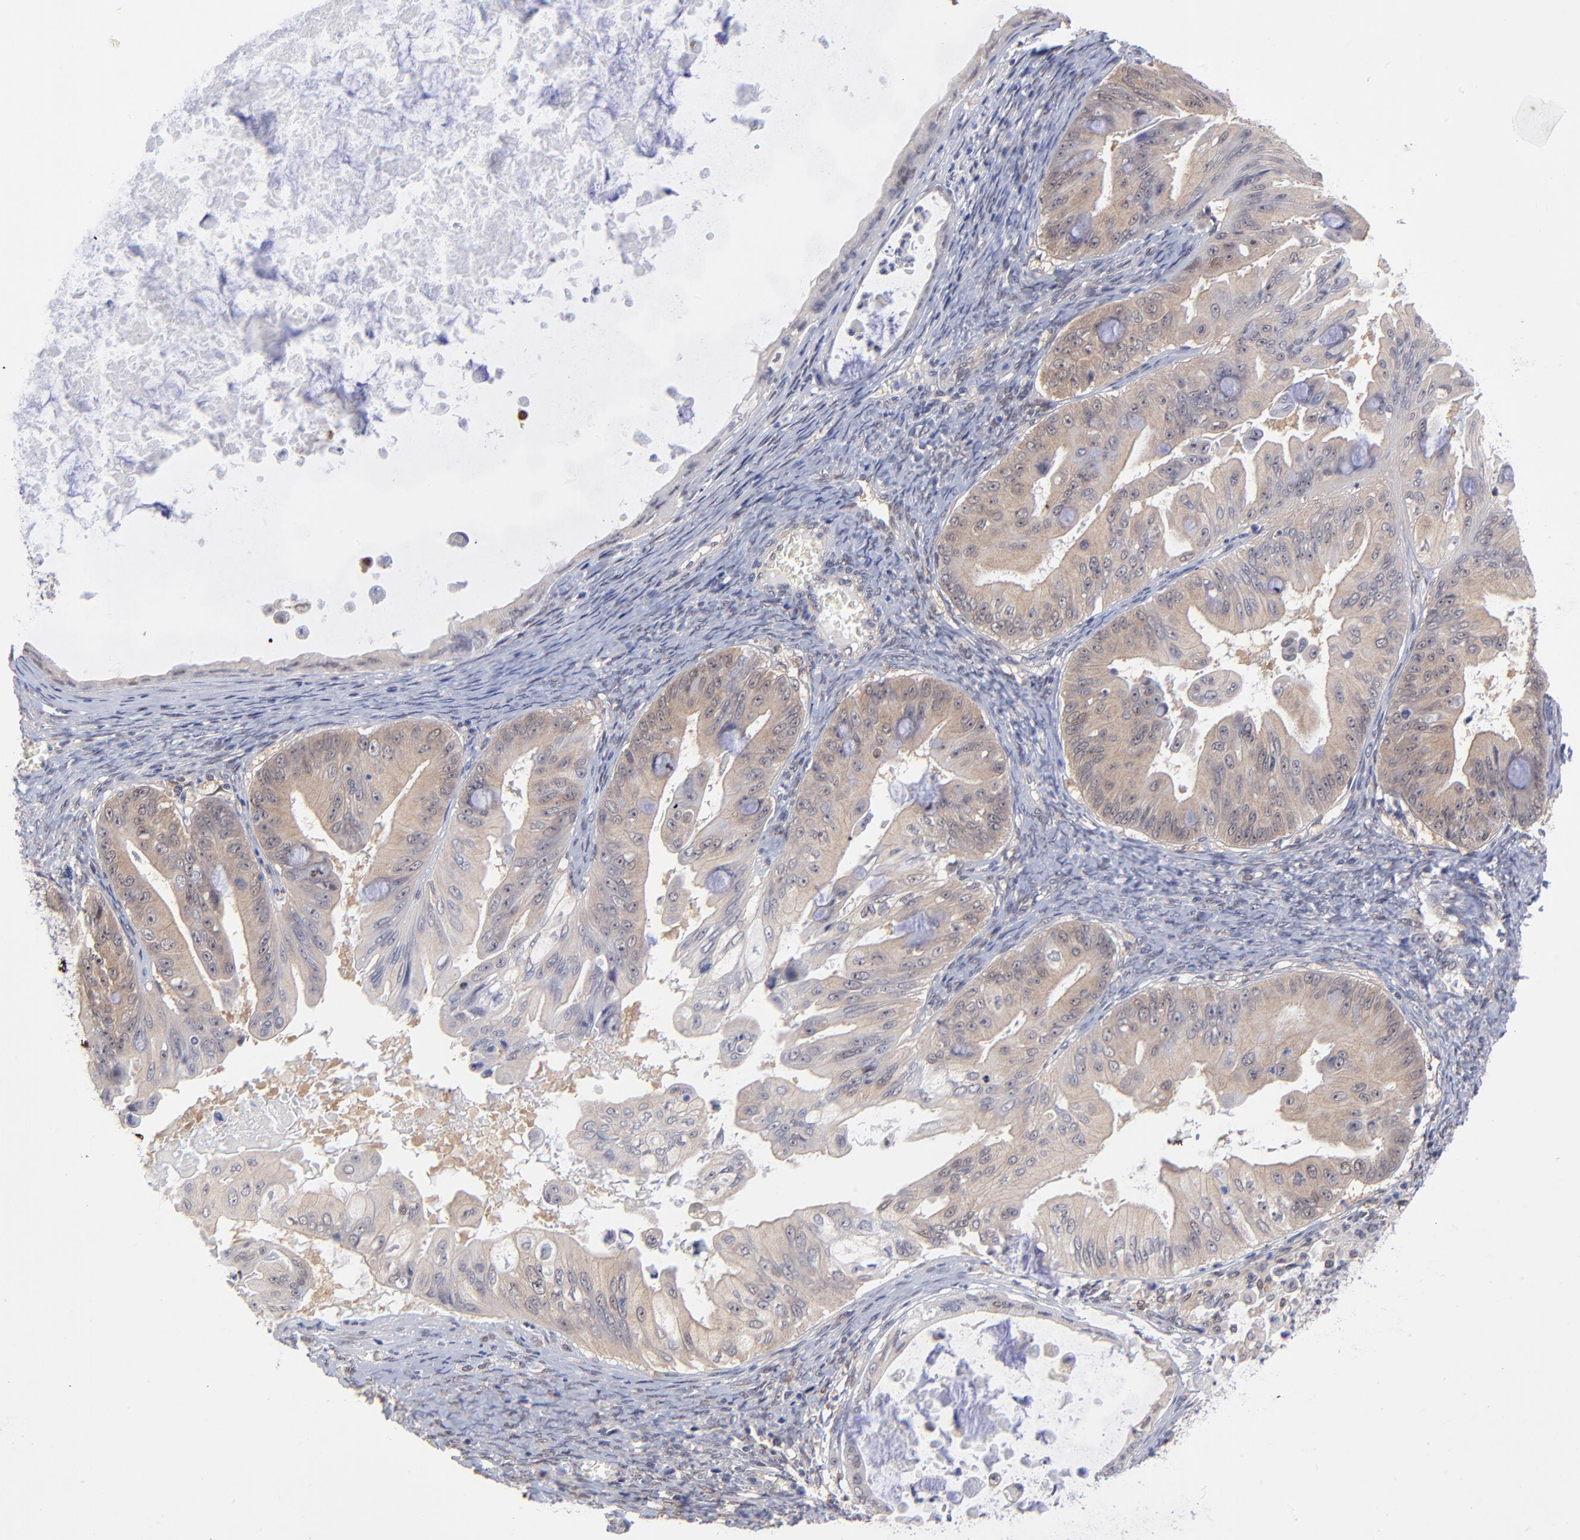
{"staining": {"intensity": "moderate", "quantity": ">75%", "location": "cytoplasmic/membranous"}, "tissue": "ovarian cancer", "cell_type": "Tumor cells", "image_type": "cancer", "snomed": [{"axis": "morphology", "description": "Cystadenocarcinoma, mucinous, NOS"}, {"axis": "topography", "description": "Ovary"}], "caption": "Immunohistochemical staining of human ovarian cancer (mucinous cystadenocarcinoma) reveals medium levels of moderate cytoplasmic/membranous positivity in about >75% of tumor cells. (DAB (3,3'-diaminobenzidine) = brown stain, brightfield microscopy at high magnification).", "gene": "UBE2E3", "patient": {"sex": "female", "age": 37}}